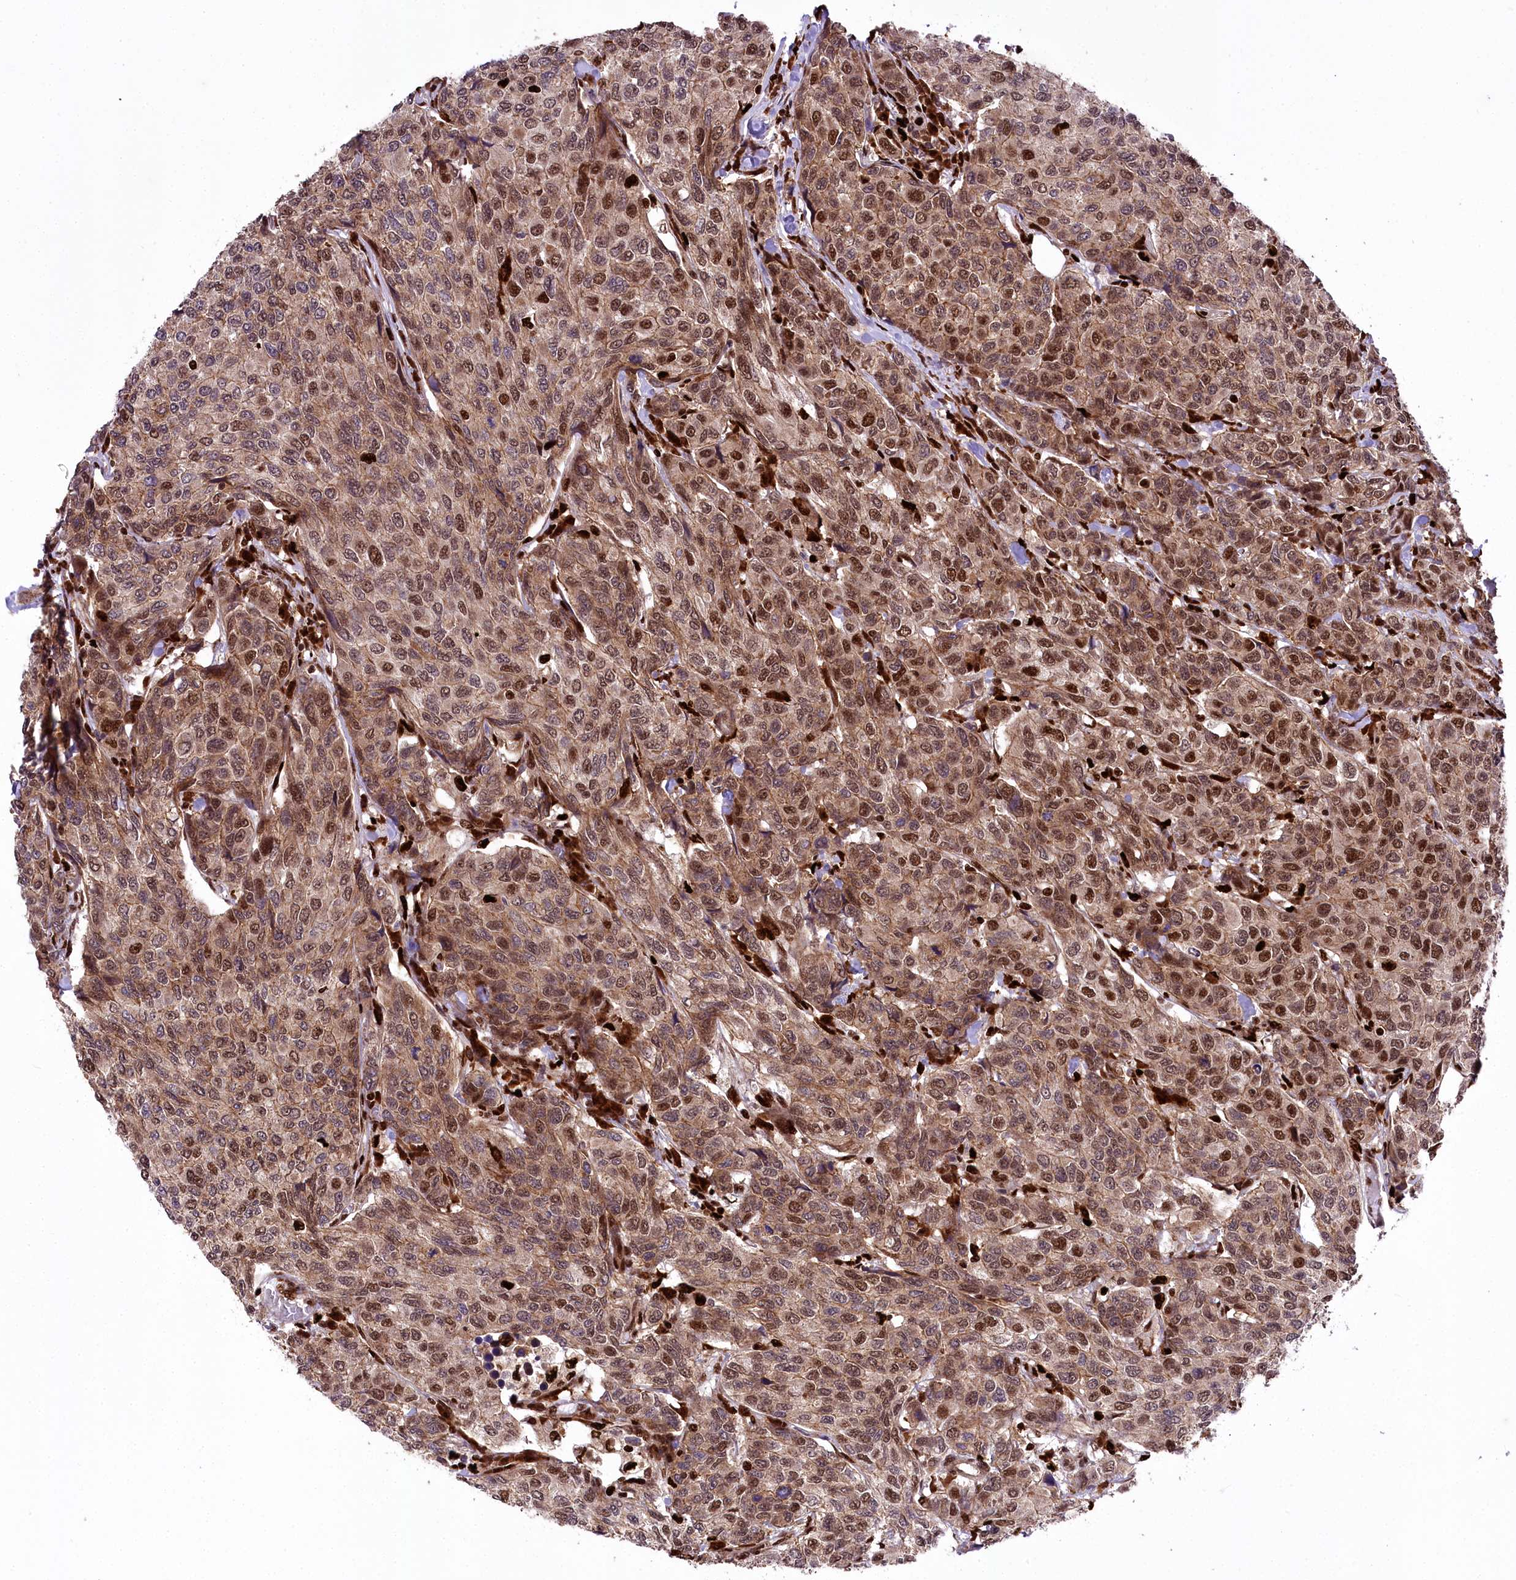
{"staining": {"intensity": "moderate", "quantity": ">75%", "location": "cytoplasmic/membranous,nuclear"}, "tissue": "breast cancer", "cell_type": "Tumor cells", "image_type": "cancer", "snomed": [{"axis": "morphology", "description": "Duct carcinoma"}, {"axis": "topography", "description": "Breast"}], "caption": "The immunohistochemical stain shows moderate cytoplasmic/membranous and nuclear expression in tumor cells of breast infiltrating ductal carcinoma tissue.", "gene": "FIGN", "patient": {"sex": "female", "age": 55}}